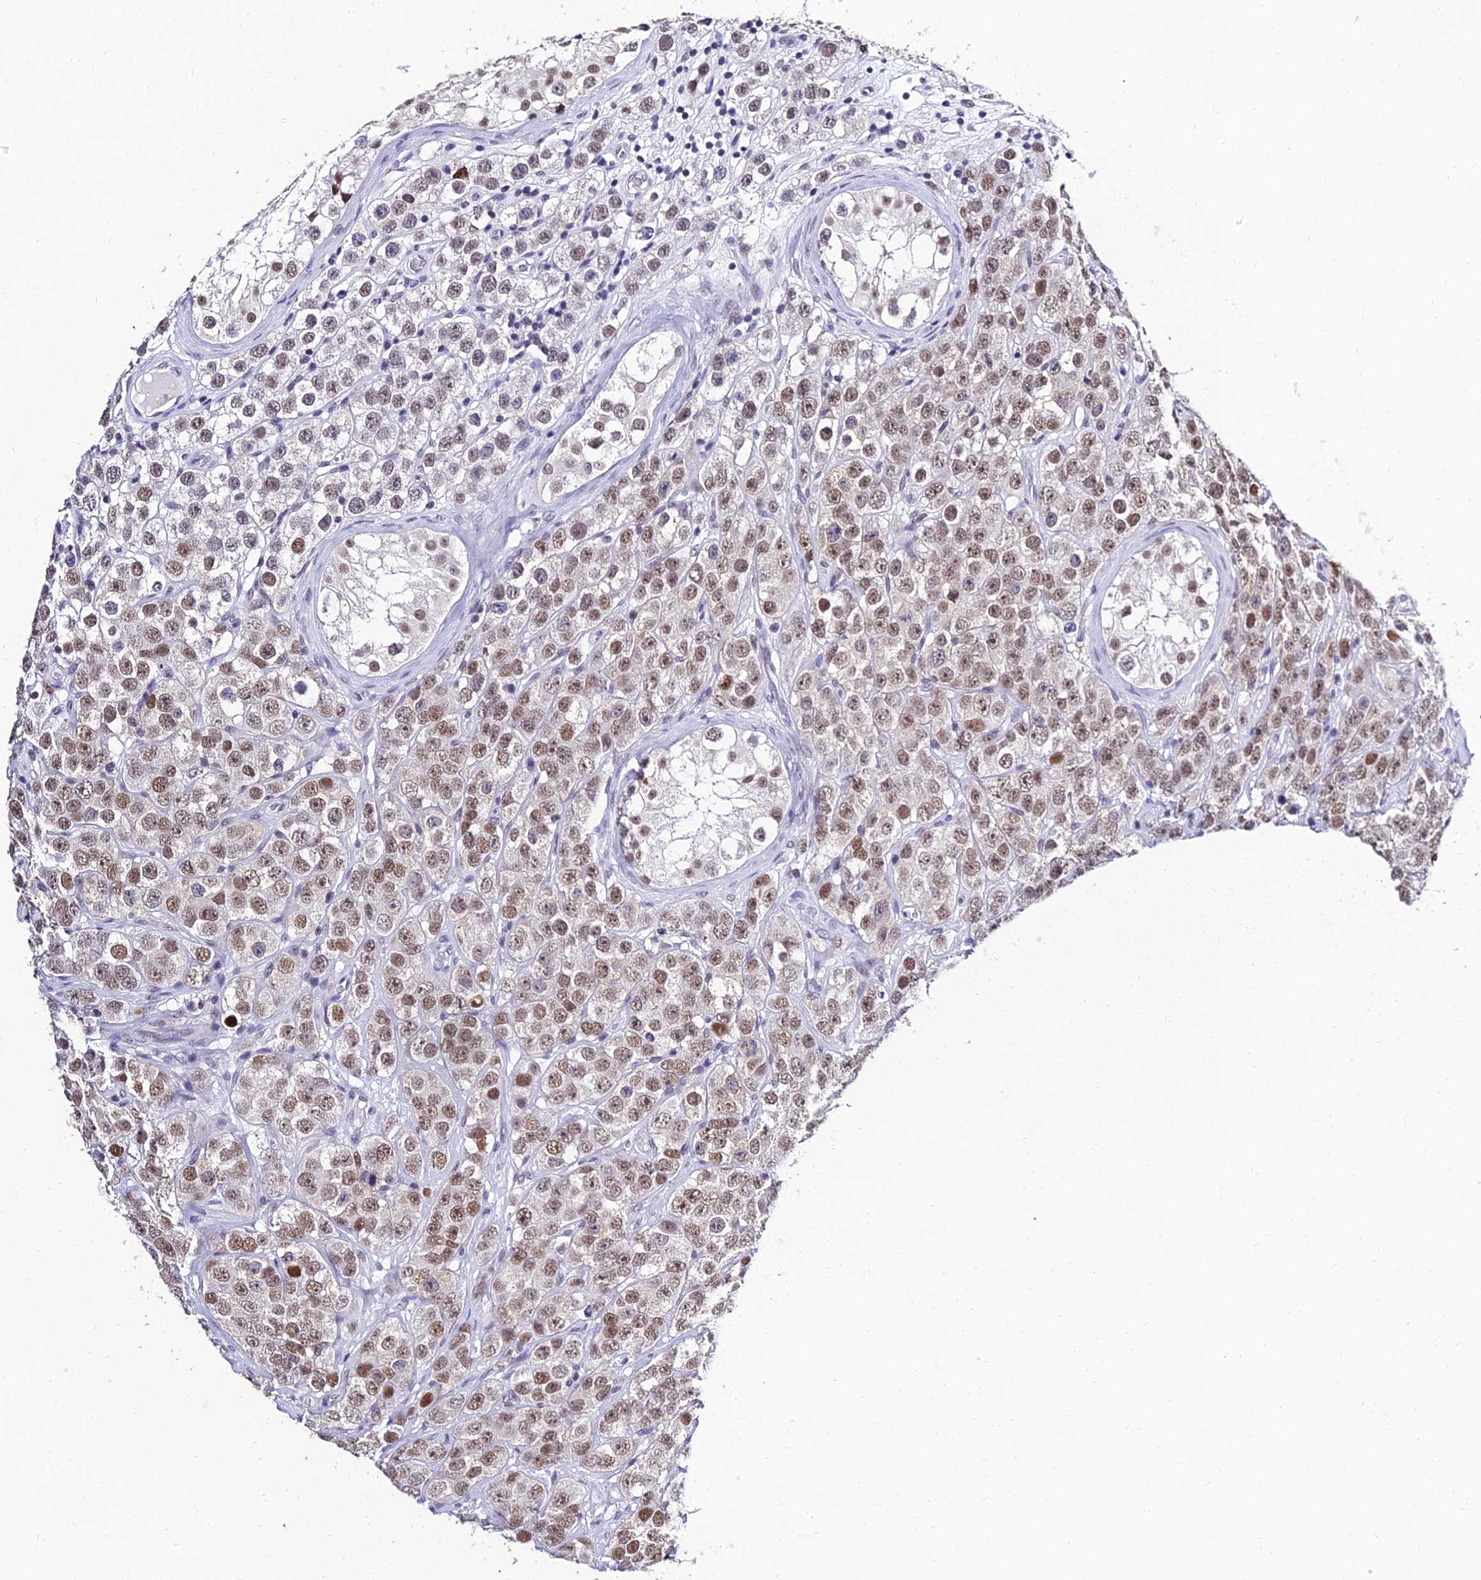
{"staining": {"intensity": "moderate", "quantity": ">75%", "location": "nuclear"}, "tissue": "testis cancer", "cell_type": "Tumor cells", "image_type": "cancer", "snomed": [{"axis": "morphology", "description": "Seminoma, NOS"}, {"axis": "topography", "description": "Testis"}], "caption": "Testis seminoma stained for a protein demonstrates moderate nuclear positivity in tumor cells. The protein of interest is shown in brown color, while the nuclei are stained blue.", "gene": "PPP4R2", "patient": {"sex": "male", "age": 28}}